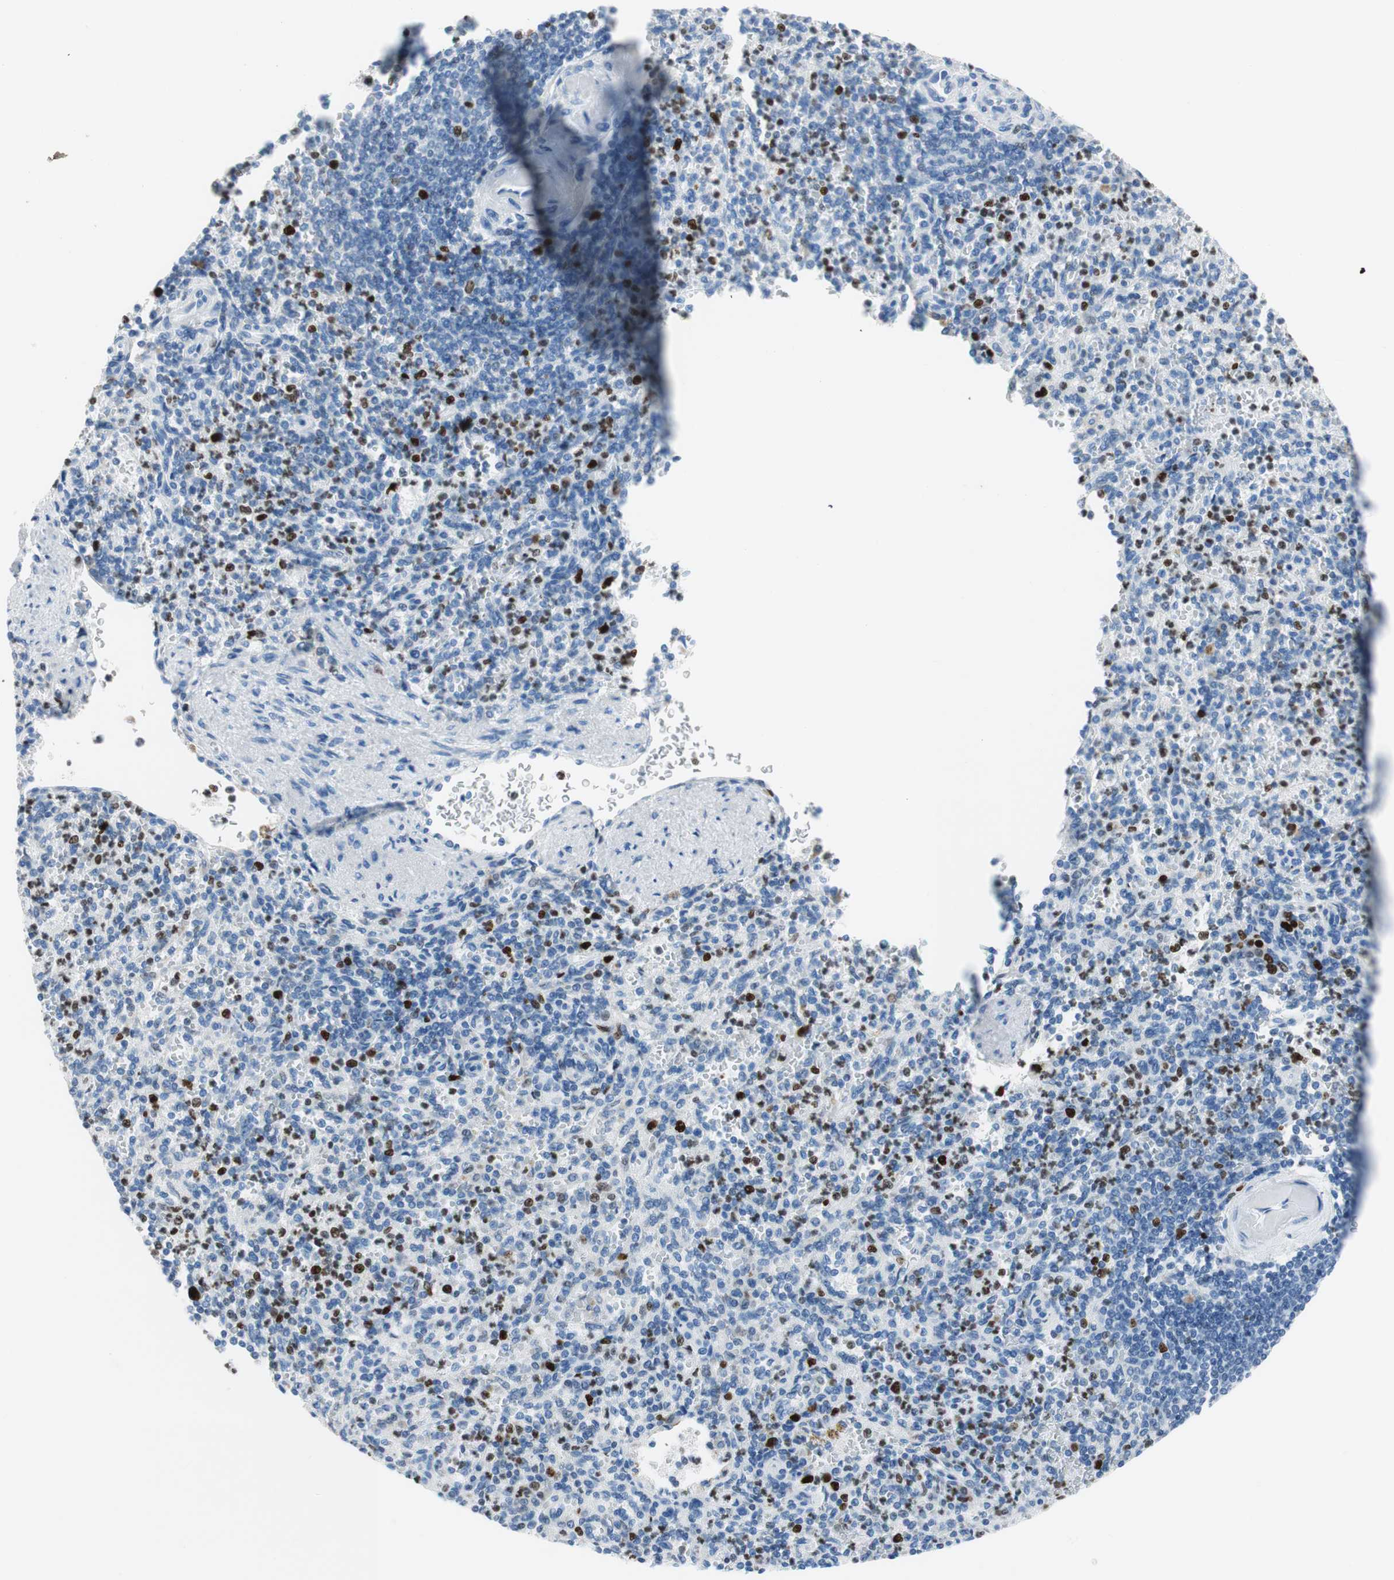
{"staining": {"intensity": "strong", "quantity": "<25%", "location": "nuclear"}, "tissue": "spleen", "cell_type": "Cells in red pulp", "image_type": "normal", "snomed": [{"axis": "morphology", "description": "Normal tissue, NOS"}, {"axis": "topography", "description": "Spleen"}], "caption": "Immunohistochemistry (IHC) (DAB (3,3'-diaminobenzidine)) staining of benign spleen displays strong nuclear protein expression in approximately <25% of cells in red pulp.", "gene": "EZH2", "patient": {"sex": "female", "age": 74}}